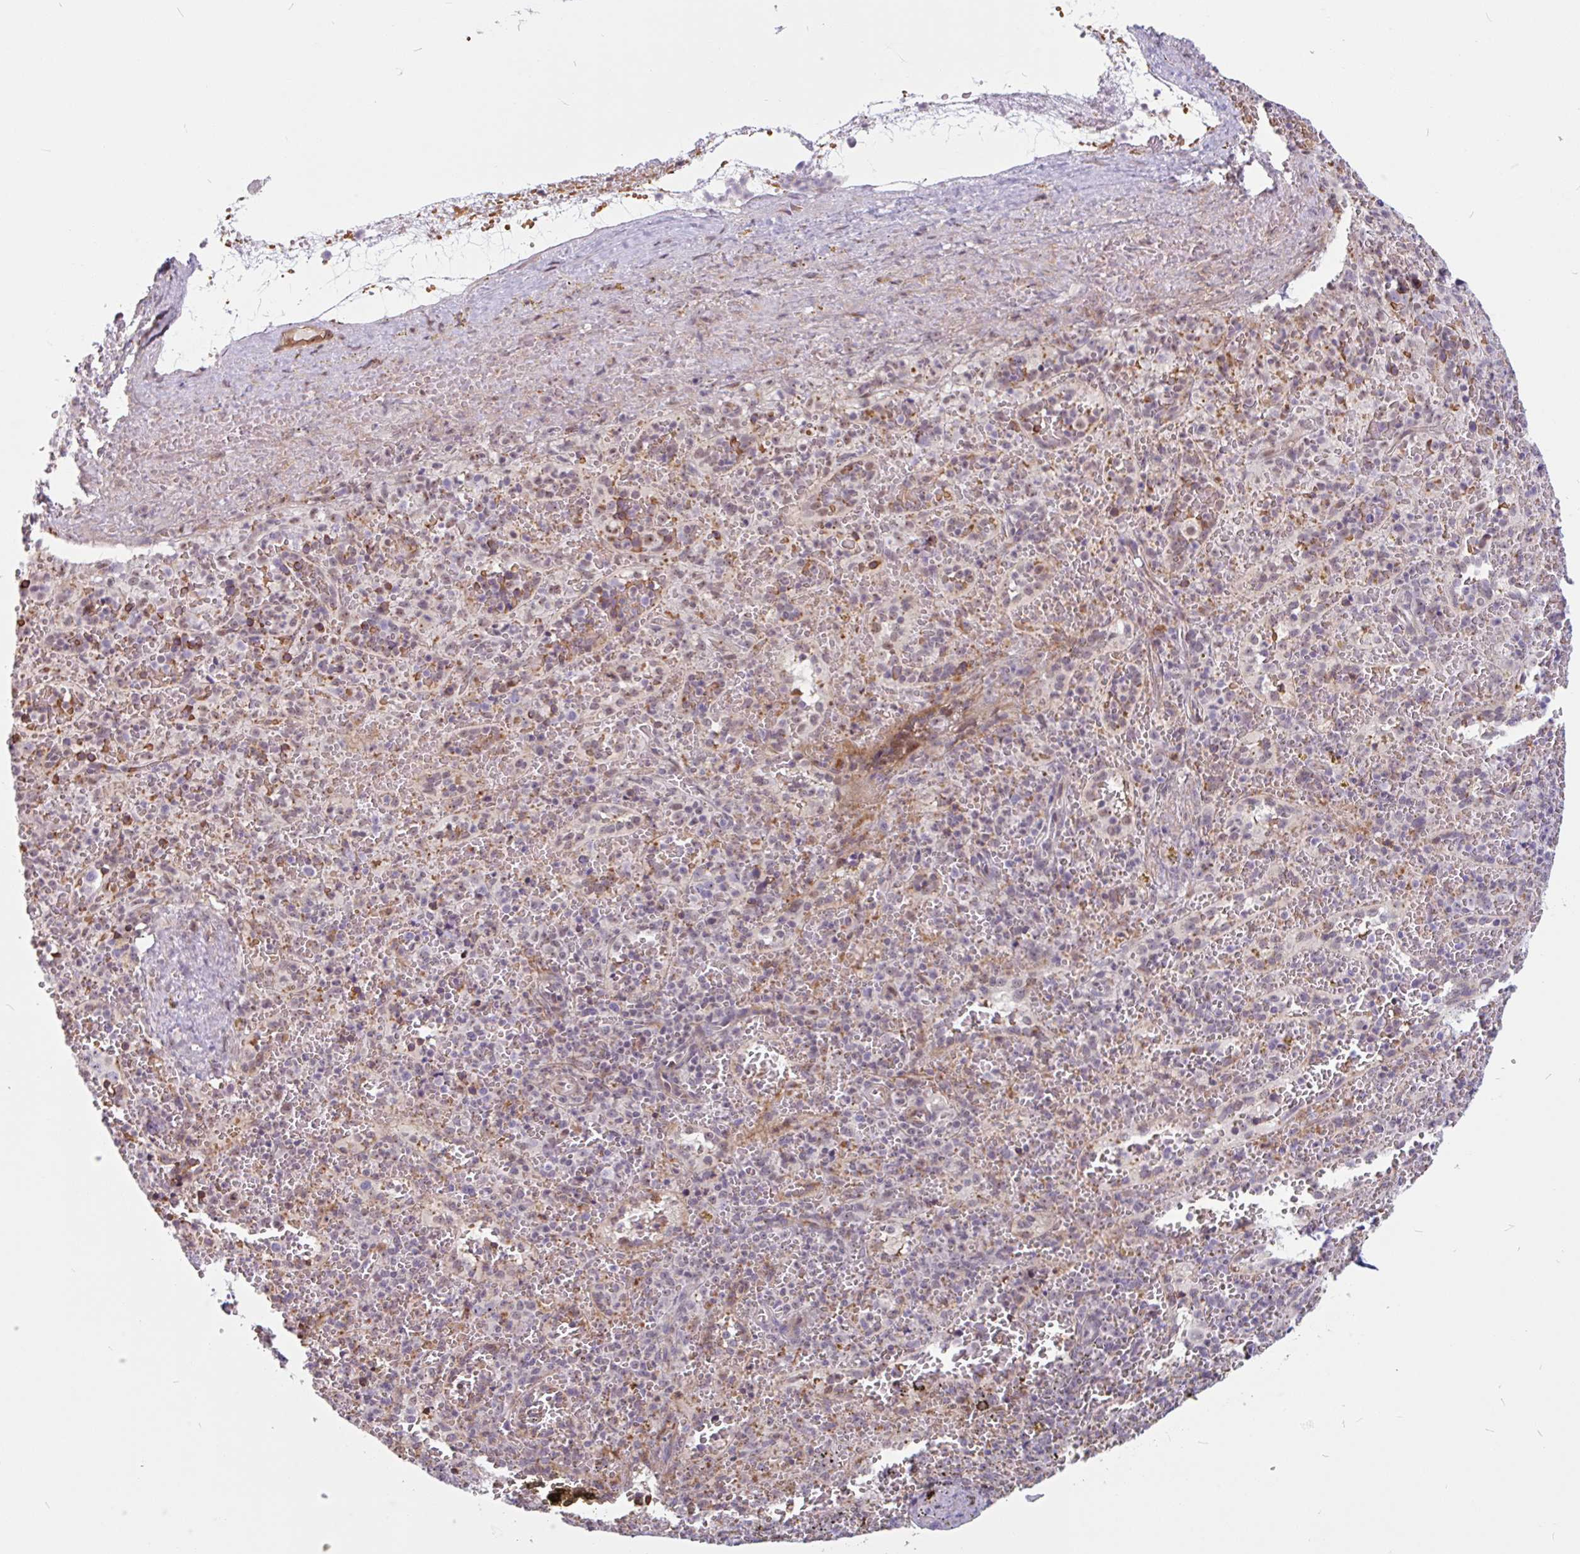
{"staining": {"intensity": "weak", "quantity": "<25%", "location": "cytoplasmic/membranous"}, "tissue": "spleen", "cell_type": "Cells in red pulp", "image_type": "normal", "snomed": [{"axis": "morphology", "description": "Normal tissue, NOS"}, {"axis": "topography", "description": "Spleen"}], "caption": "Immunohistochemical staining of benign spleen displays no significant expression in cells in red pulp.", "gene": "TMEM119", "patient": {"sex": "female", "age": 50}}